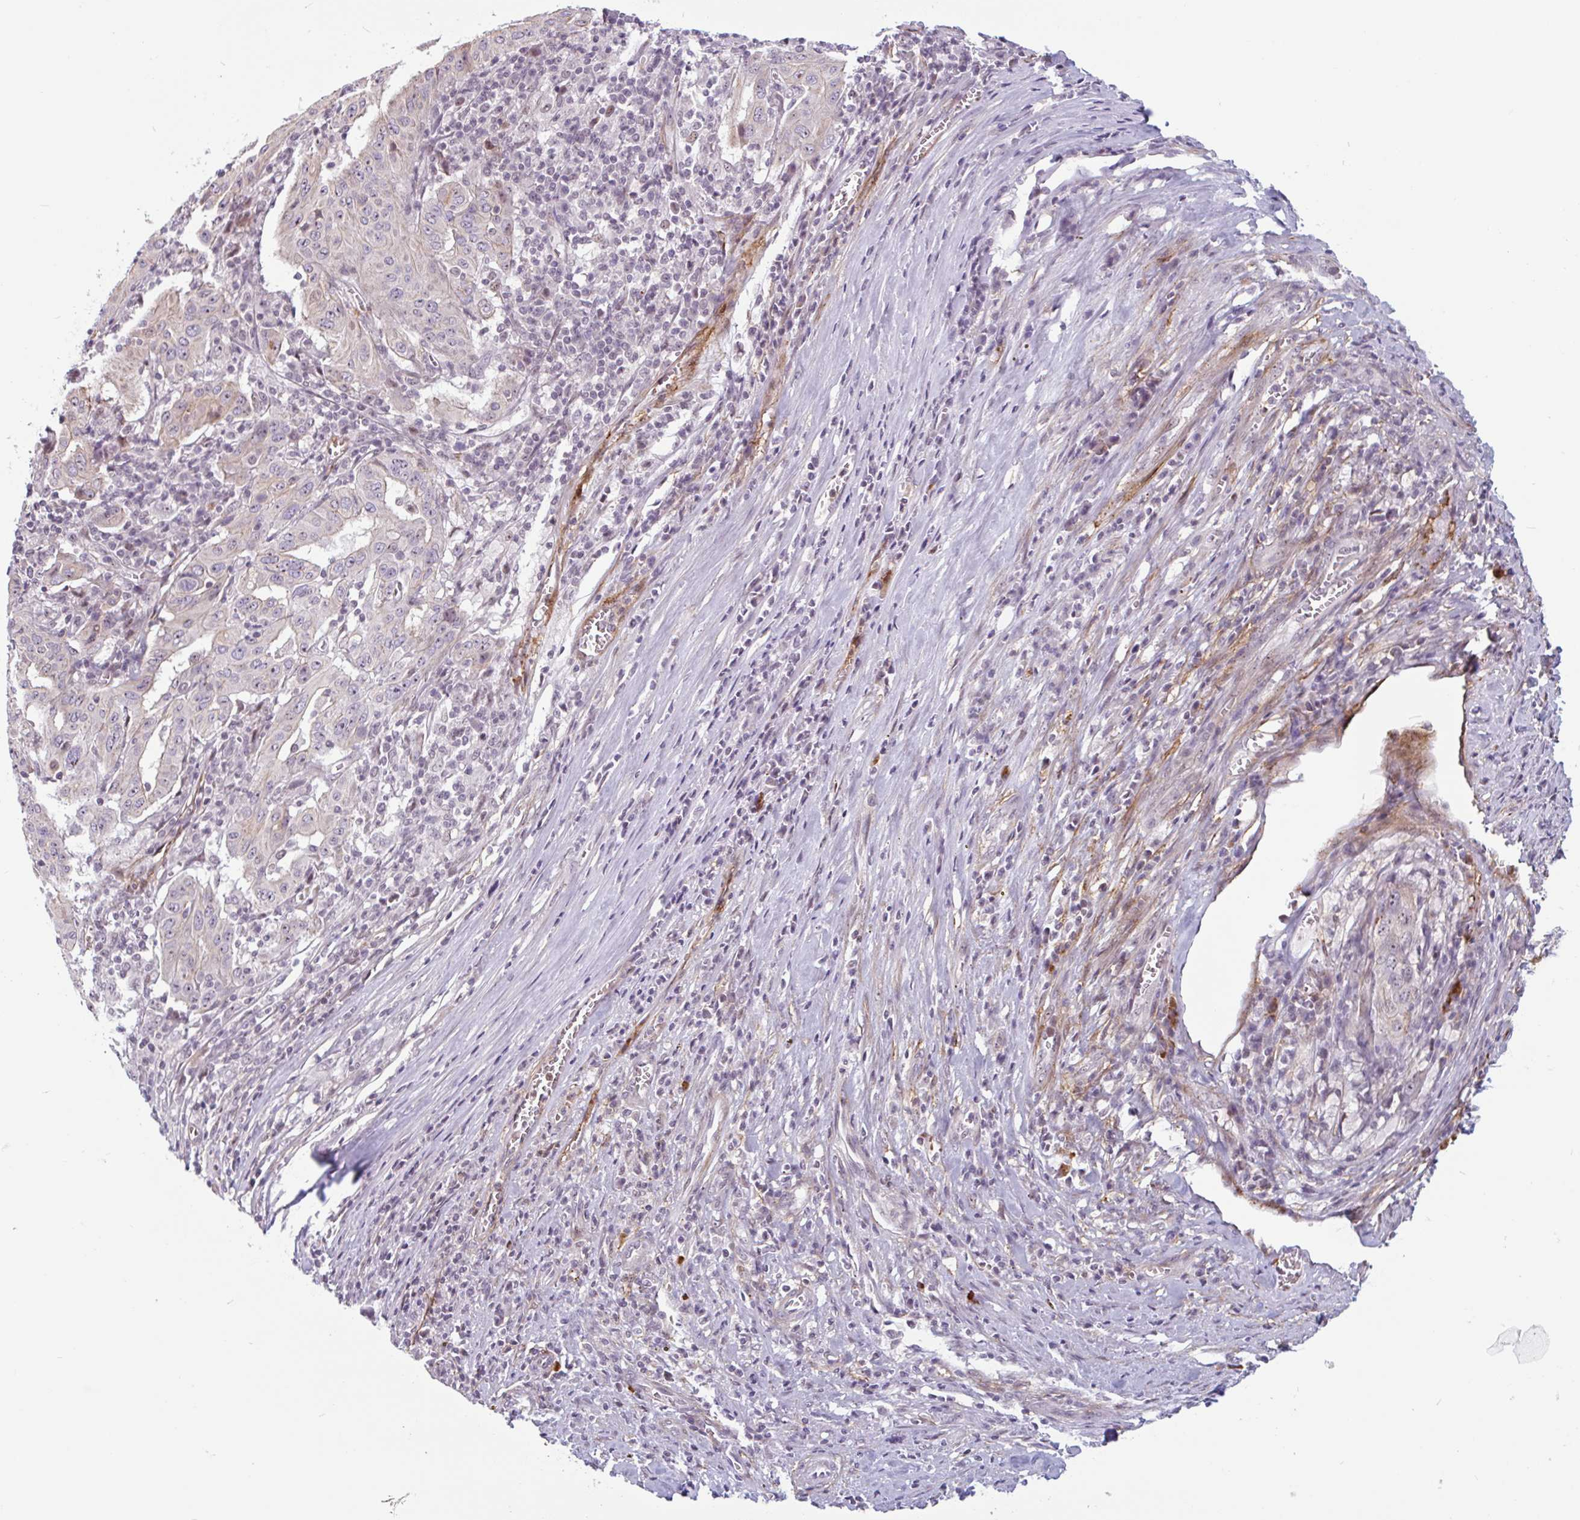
{"staining": {"intensity": "negative", "quantity": "none", "location": "none"}, "tissue": "pancreatic cancer", "cell_type": "Tumor cells", "image_type": "cancer", "snomed": [{"axis": "morphology", "description": "Adenocarcinoma, NOS"}, {"axis": "topography", "description": "Pancreas"}], "caption": "Immunohistochemistry photomicrograph of neoplastic tissue: pancreatic adenocarcinoma stained with DAB (3,3'-diaminobenzidine) displays no significant protein positivity in tumor cells.", "gene": "TMEM119", "patient": {"sex": "male", "age": 63}}